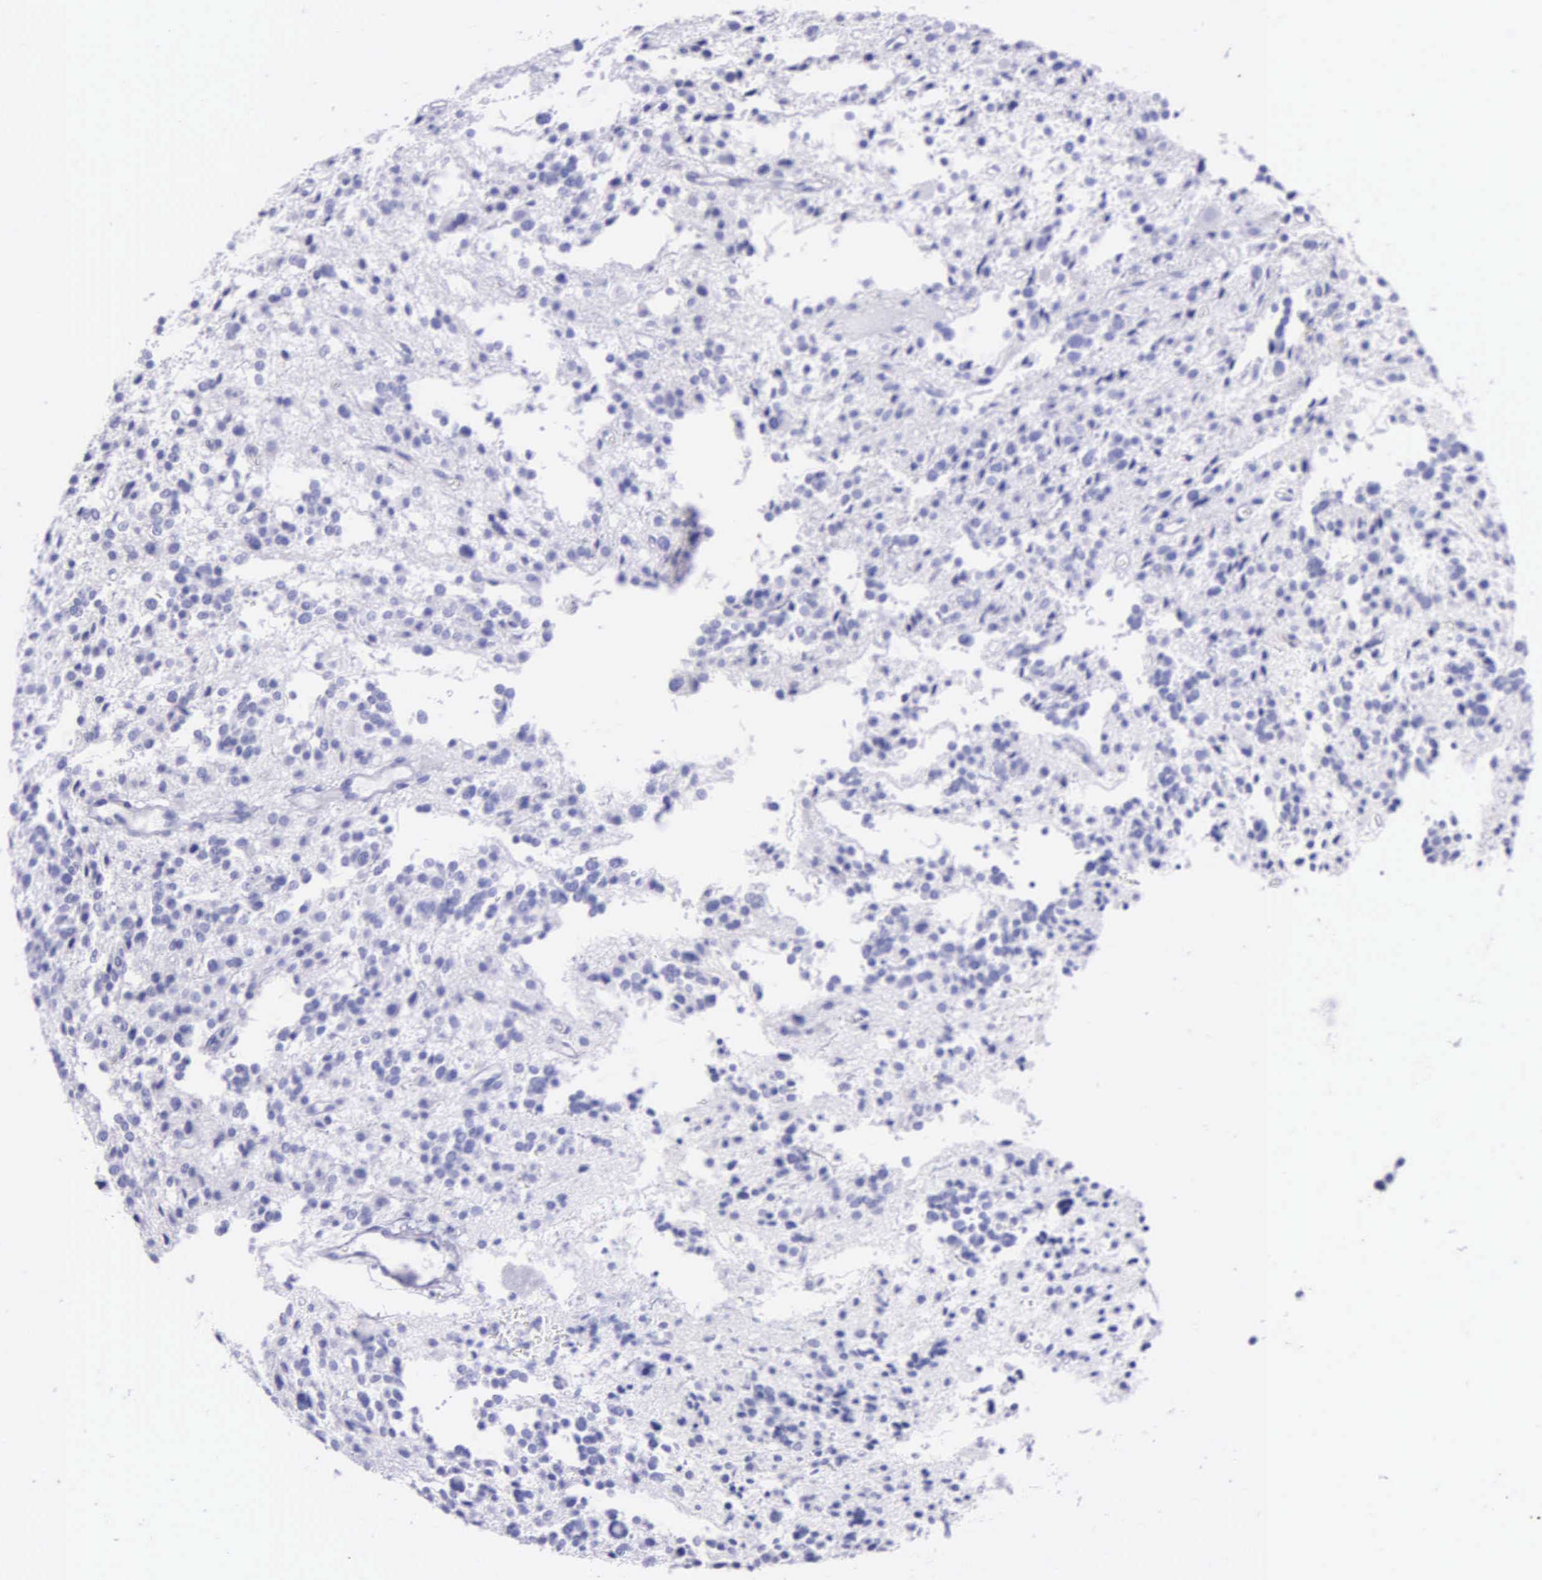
{"staining": {"intensity": "negative", "quantity": "none", "location": "none"}, "tissue": "glioma", "cell_type": "Tumor cells", "image_type": "cancer", "snomed": [{"axis": "morphology", "description": "Glioma, malignant, Low grade"}, {"axis": "topography", "description": "Brain"}], "caption": "Immunohistochemistry (IHC) photomicrograph of malignant low-grade glioma stained for a protein (brown), which reveals no expression in tumor cells.", "gene": "KLK3", "patient": {"sex": "female", "age": 36}}